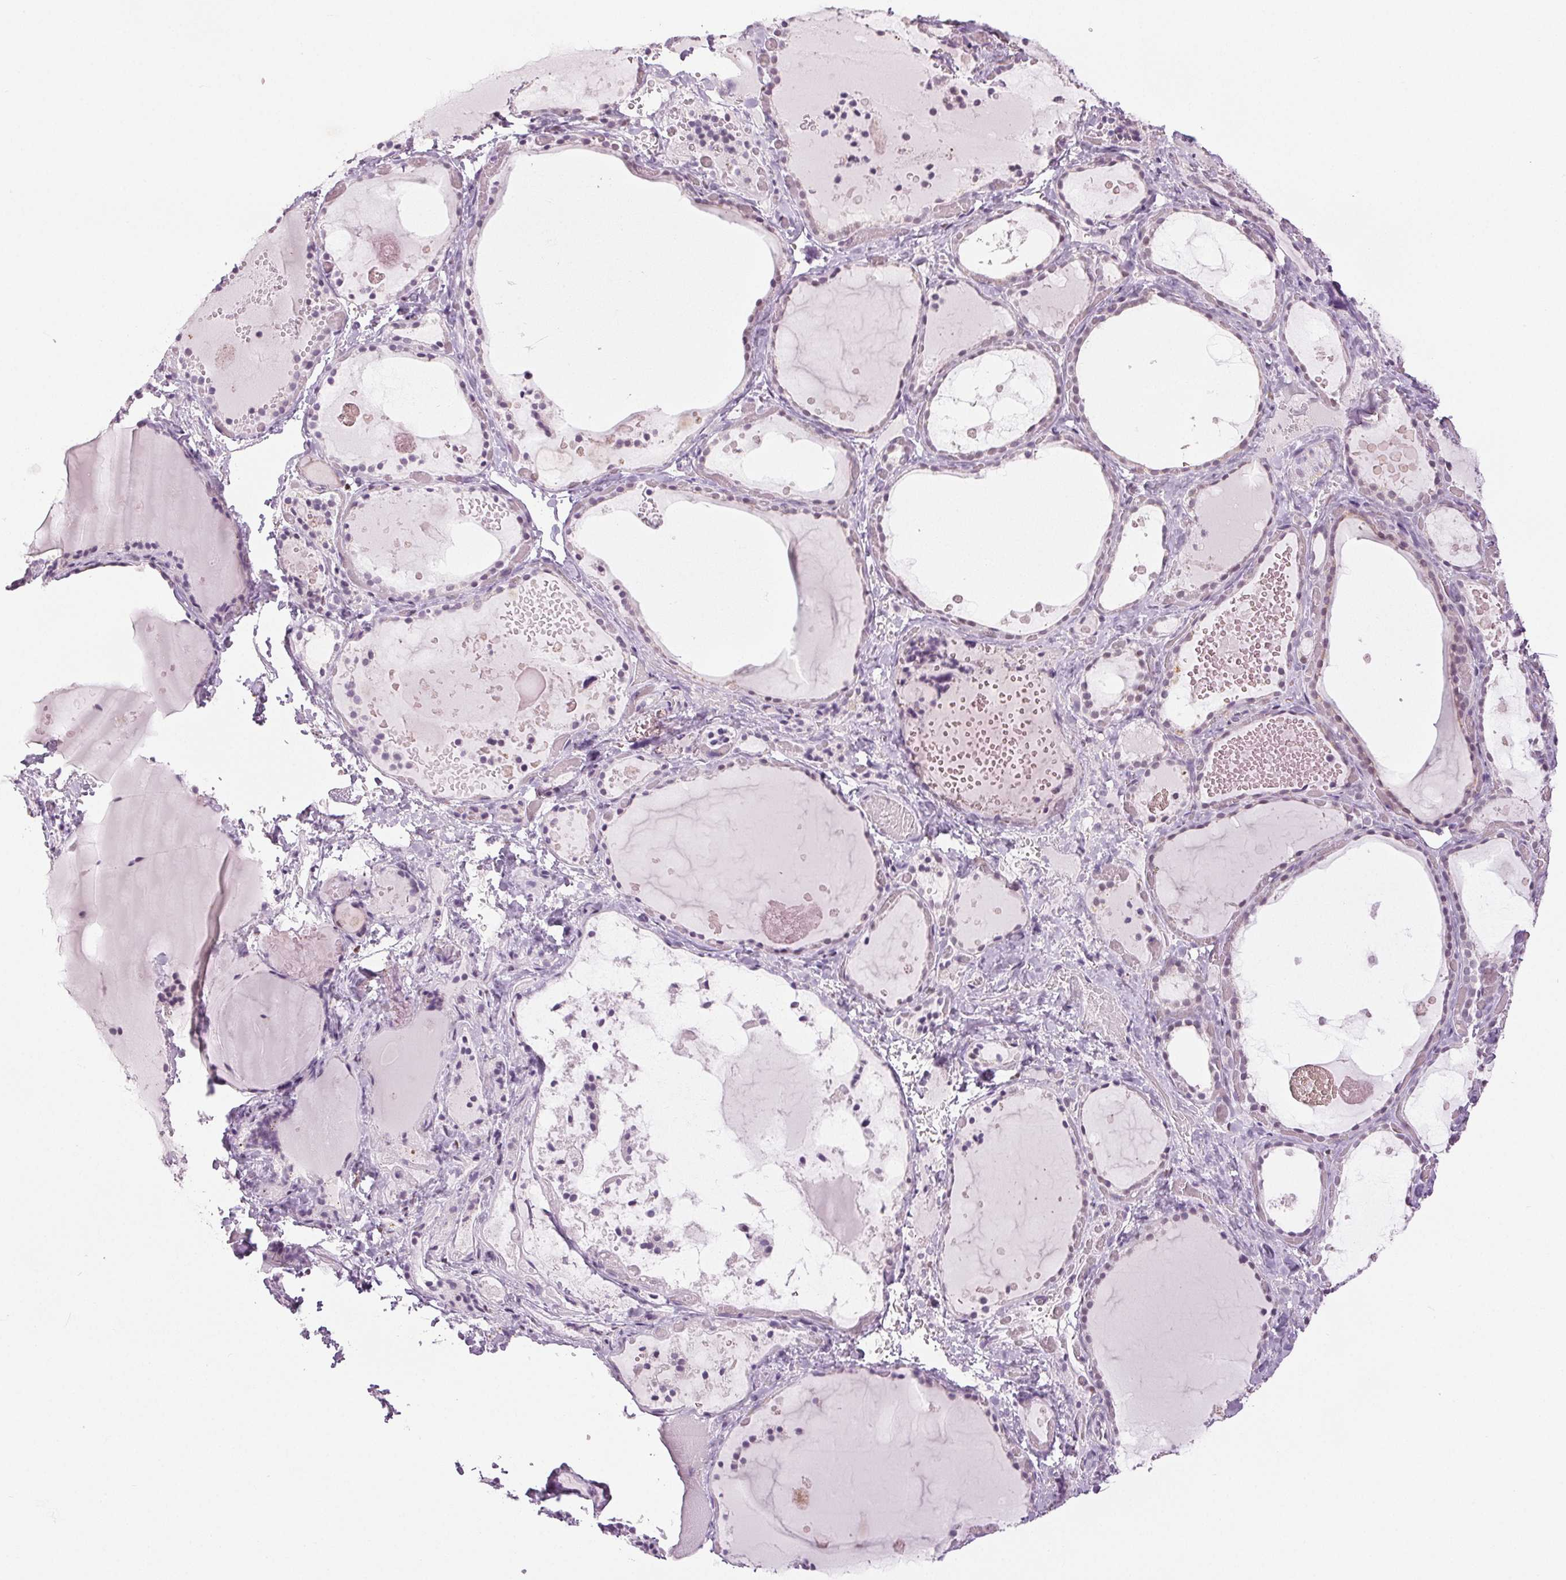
{"staining": {"intensity": "negative", "quantity": "none", "location": "none"}, "tissue": "thyroid gland", "cell_type": "Glandular cells", "image_type": "normal", "snomed": [{"axis": "morphology", "description": "Normal tissue, NOS"}, {"axis": "topography", "description": "Thyroid gland"}], "caption": "Immunohistochemistry histopathology image of benign thyroid gland stained for a protein (brown), which shows no expression in glandular cells.", "gene": "DNAJC6", "patient": {"sex": "female", "age": 56}}